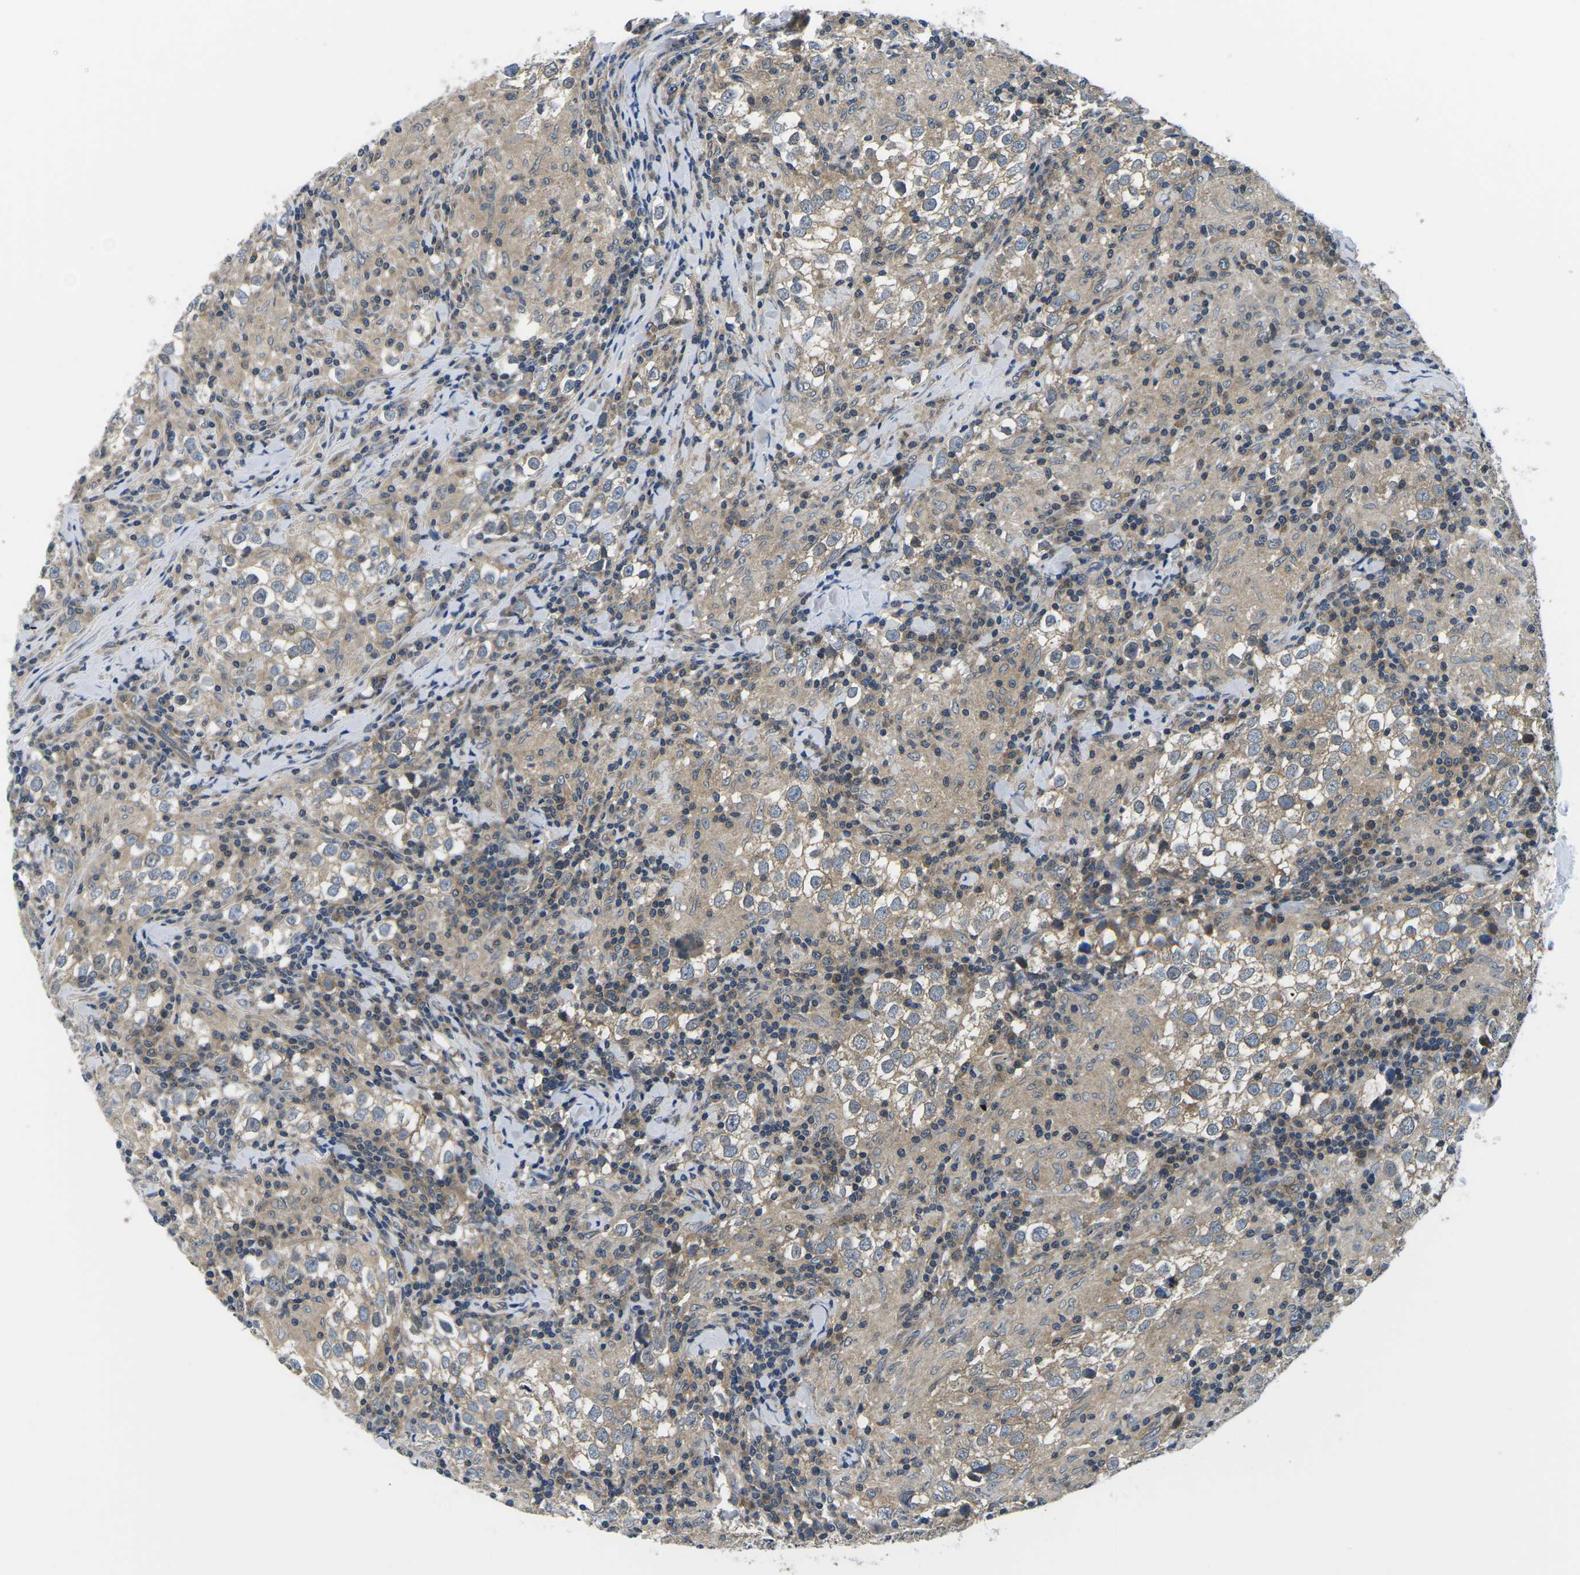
{"staining": {"intensity": "moderate", "quantity": ">75%", "location": "cytoplasmic/membranous"}, "tissue": "testis cancer", "cell_type": "Tumor cells", "image_type": "cancer", "snomed": [{"axis": "morphology", "description": "Seminoma, NOS"}, {"axis": "morphology", "description": "Carcinoma, Embryonal, NOS"}, {"axis": "topography", "description": "Testis"}], "caption": "Immunohistochemical staining of human testis cancer reveals medium levels of moderate cytoplasmic/membranous expression in about >75% of tumor cells.", "gene": "GSK3B", "patient": {"sex": "male", "age": 36}}